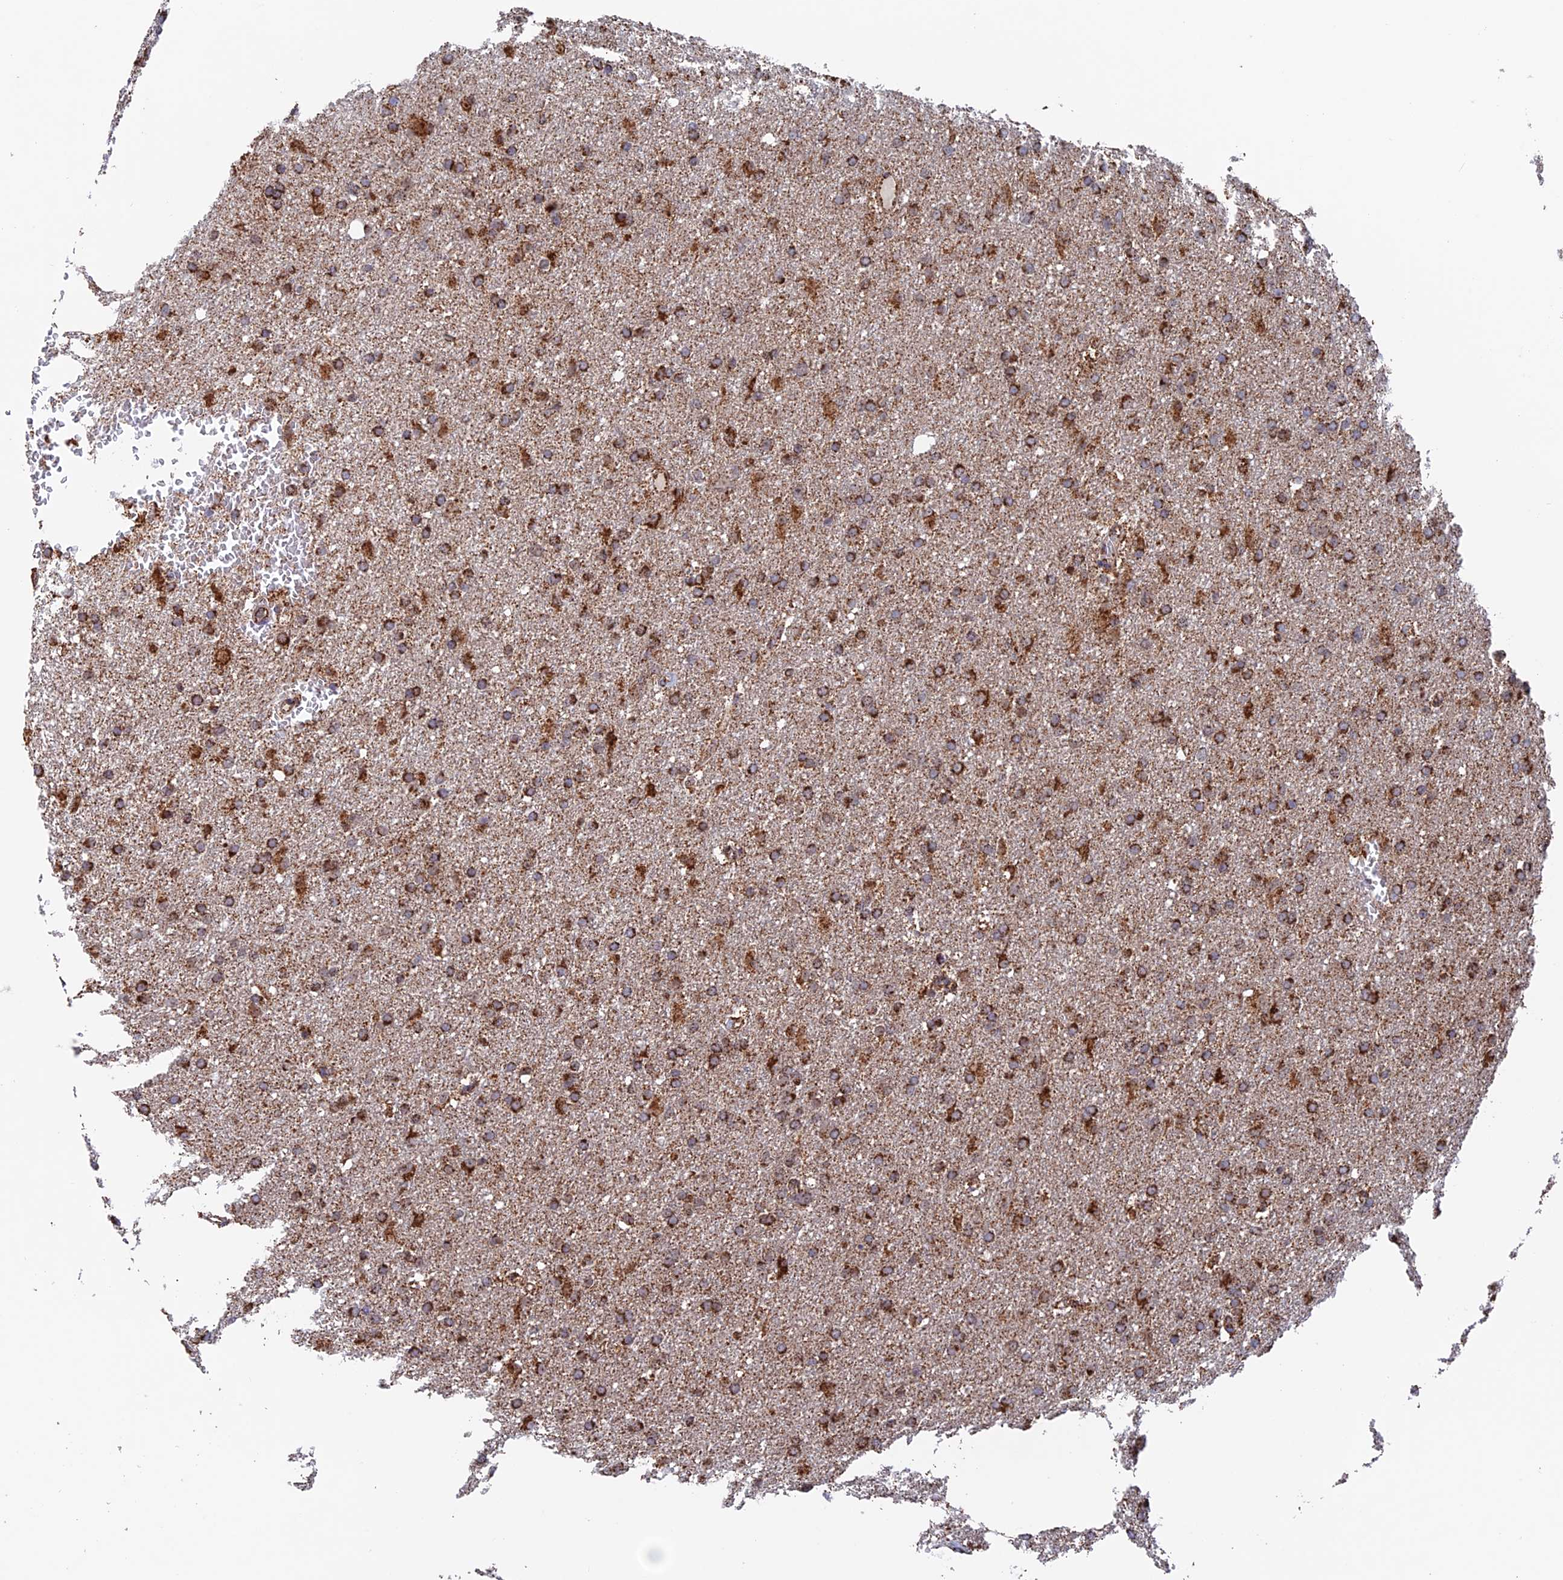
{"staining": {"intensity": "strong", "quantity": "25%-75%", "location": "cytoplasmic/membranous"}, "tissue": "glioma", "cell_type": "Tumor cells", "image_type": "cancer", "snomed": [{"axis": "morphology", "description": "Glioma, malignant, High grade"}, {"axis": "topography", "description": "Cerebral cortex"}], "caption": "IHC image of neoplastic tissue: glioma stained using immunohistochemistry exhibits high levels of strong protein expression localized specifically in the cytoplasmic/membranous of tumor cells, appearing as a cytoplasmic/membranous brown color.", "gene": "DTYMK", "patient": {"sex": "female", "age": 36}}